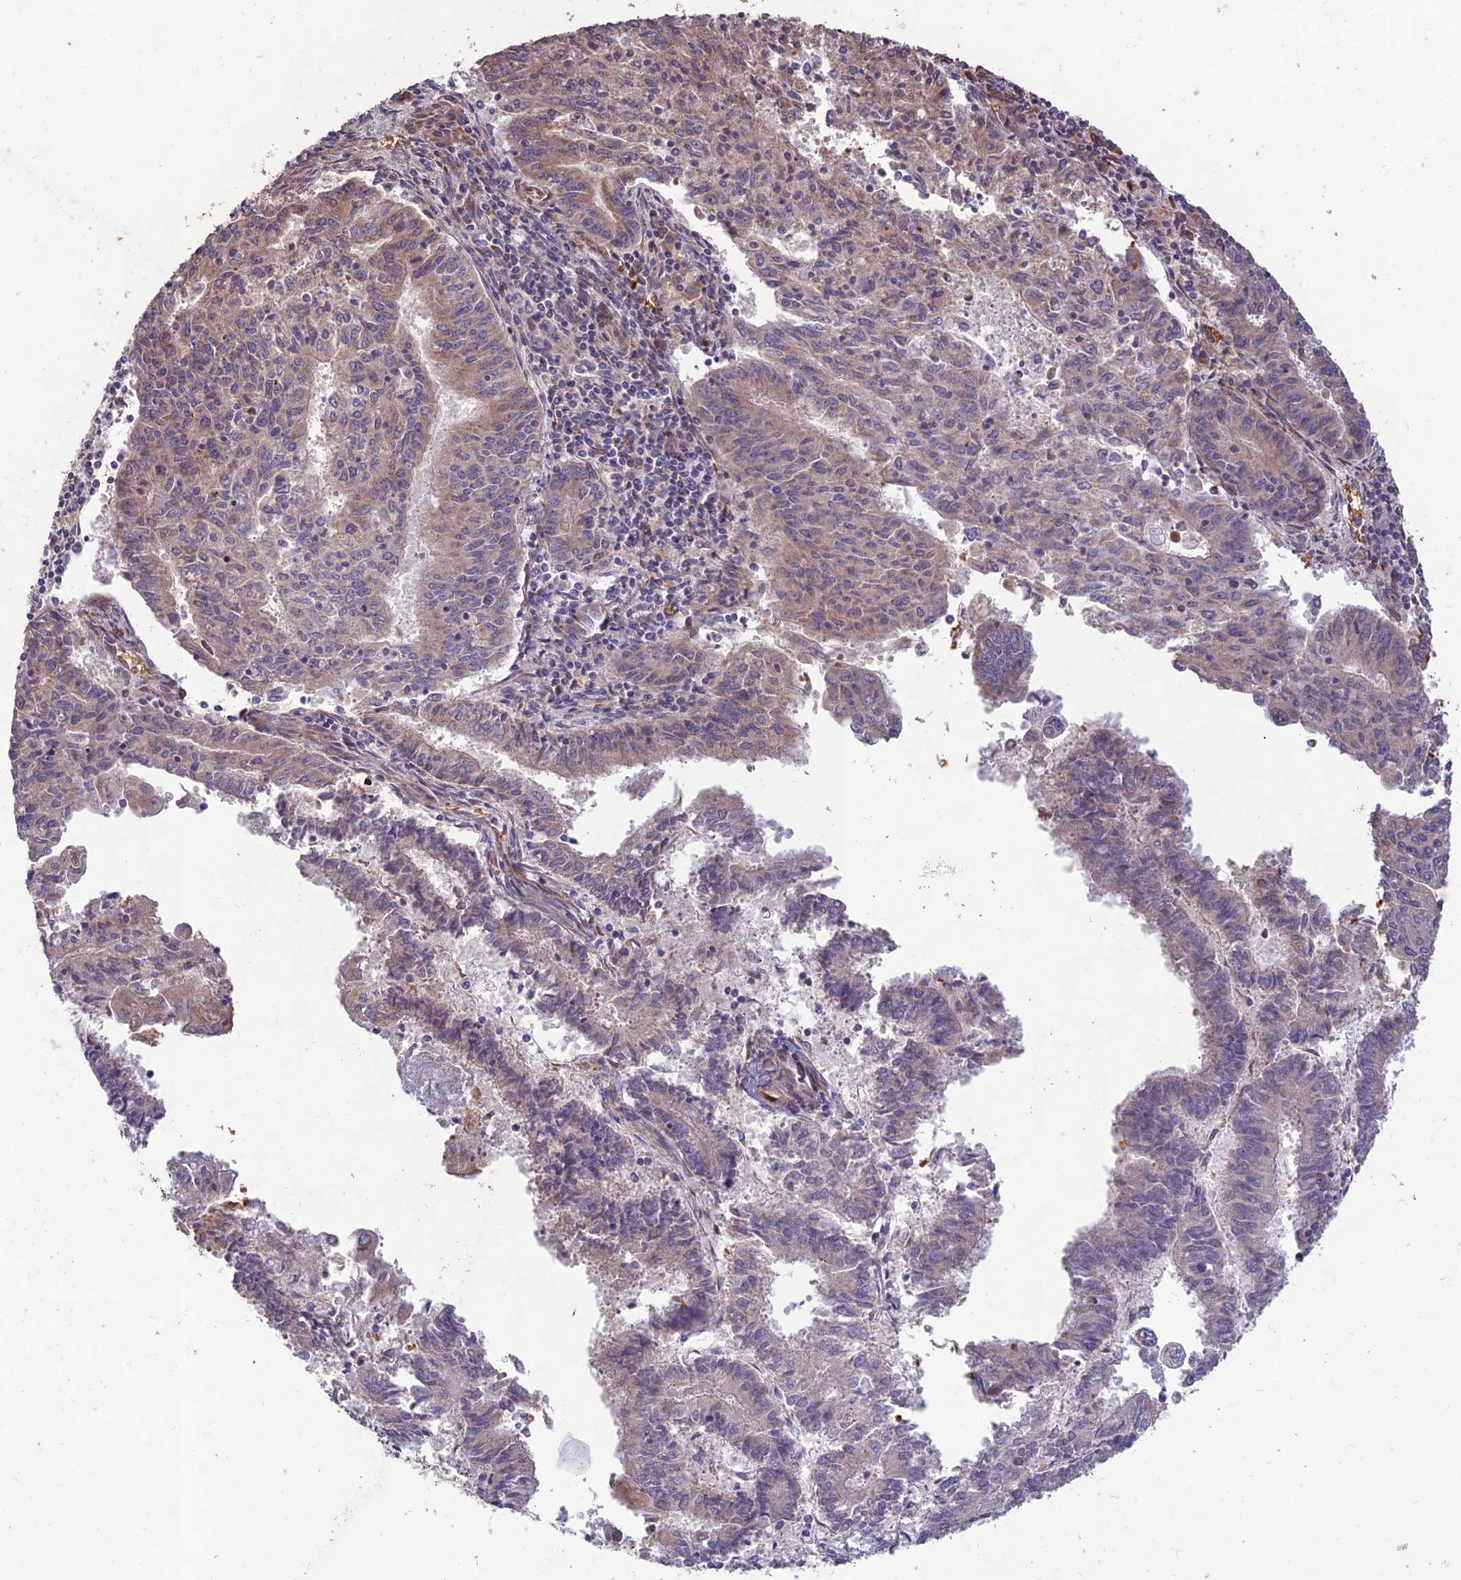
{"staining": {"intensity": "weak", "quantity": "25%-75%", "location": "cytoplasmic/membranous"}, "tissue": "endometrial cancer", "cell_type": "Tumor cells", "image_type": "cancer", "snomed": [{"axis": "morphology", "description": "Adenocarcinoma, NOS"}, {"axis": "topography", "description": "Endometrium"}], "caption": "A brown stain labels weak cytoplasmic/membranous expression of a protein in adenocarcinoma (endometrial) tumor cells.", "gene": "PPP1R11", "patient": {"sex": "female", "age": 59}}